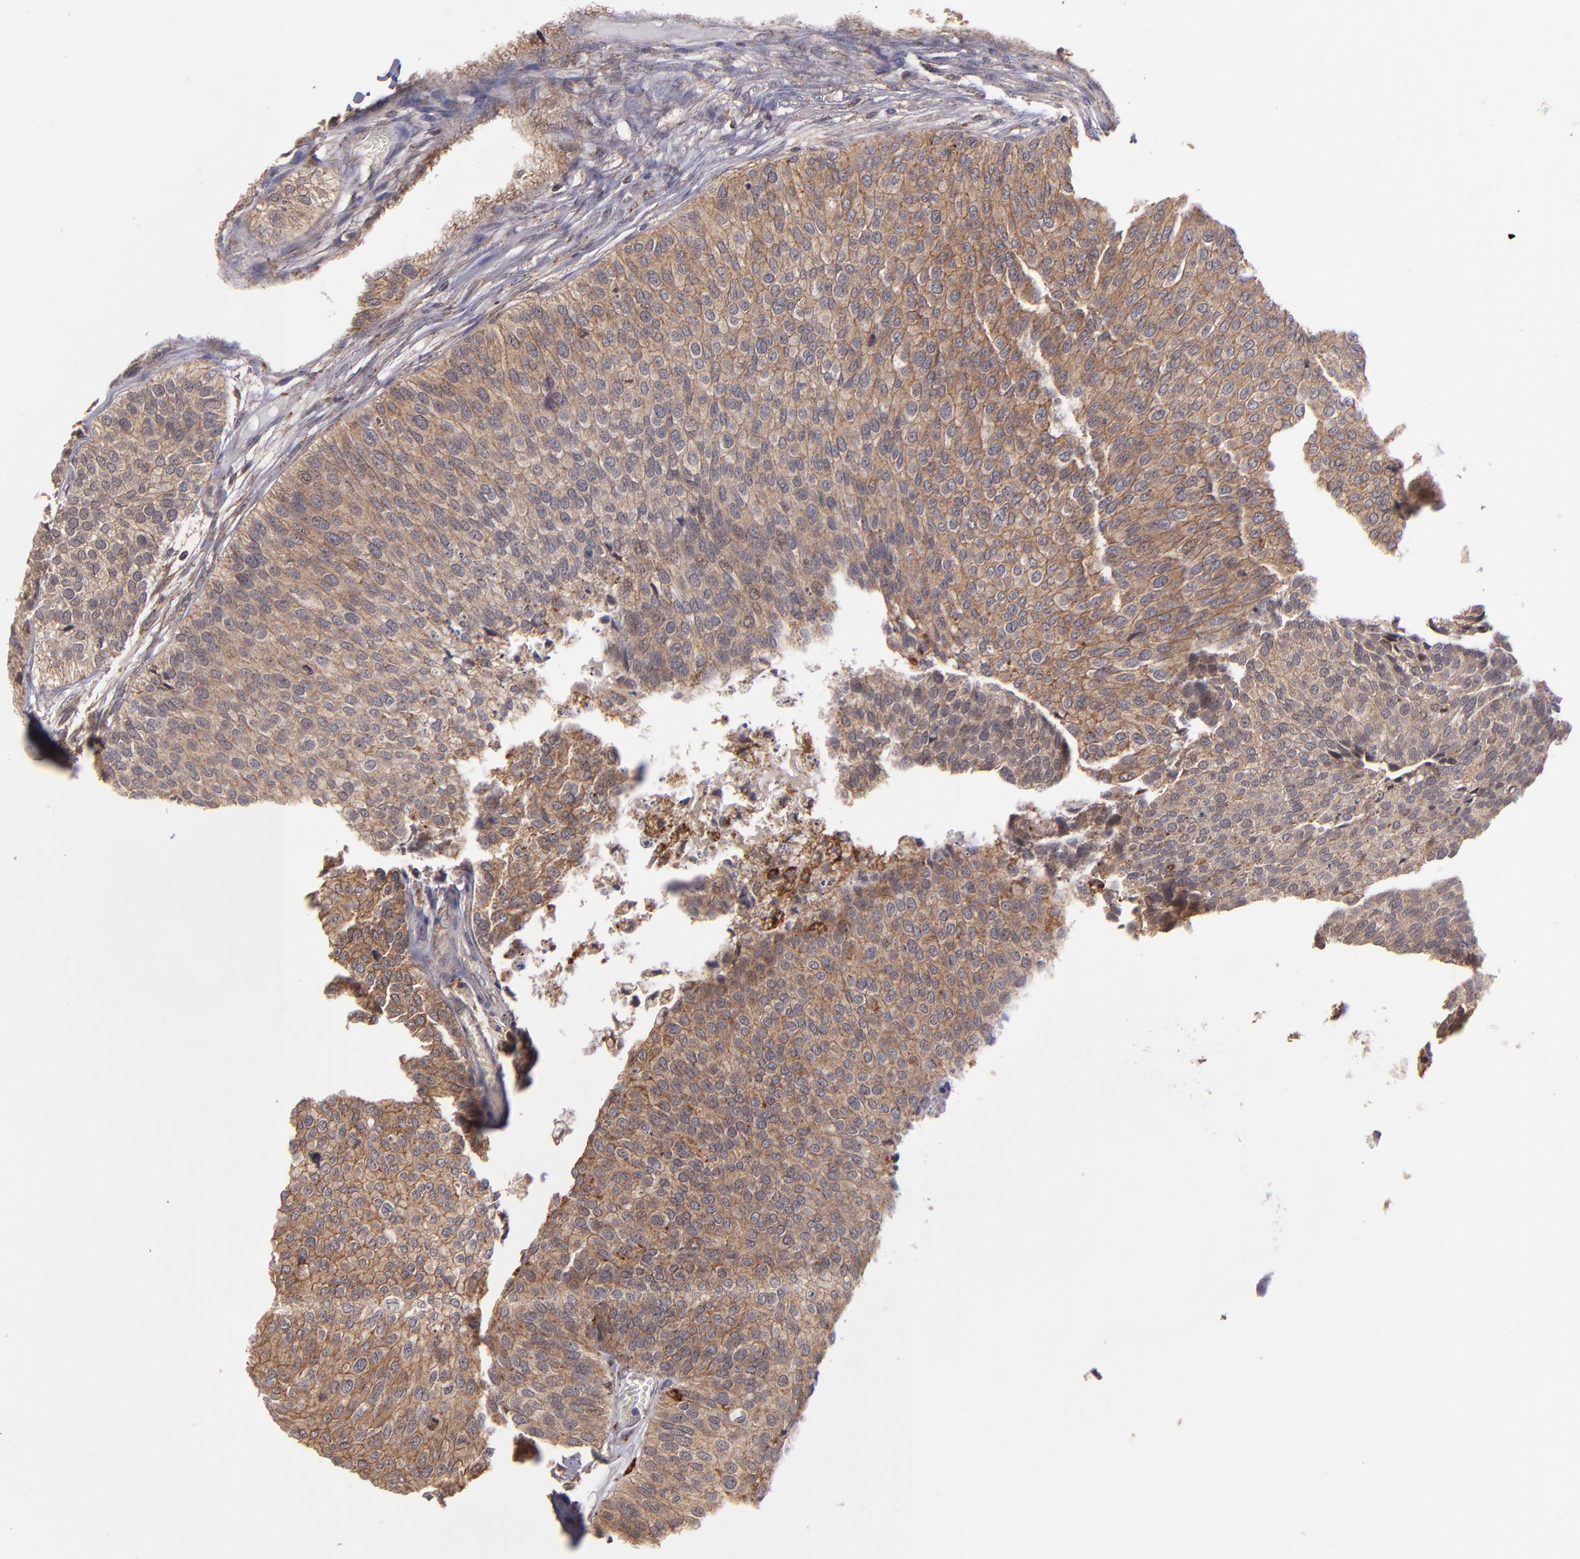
{"staining": {"intensity": "moderate", "quantity": "25%-75%", "location": "cytoplasmic/membranous"}, "tissue": "urothelial cancer", "cell_type": "Tumor cells", "image_type": "cancer", "snomed": [{"axis": "morphology", "description": "Urothelial carcinoma, Low grade"}, {"axis": "topography", "description": "Urinary bladder"}], "caption": "This is a histology image of IHC staining of urothelial cancer, which shows moderate positivity in the cytoplasmic/membranous of tumor cells.", "gene": "ZFYVE1", "patient": {"sex": "male", "age": 84}}